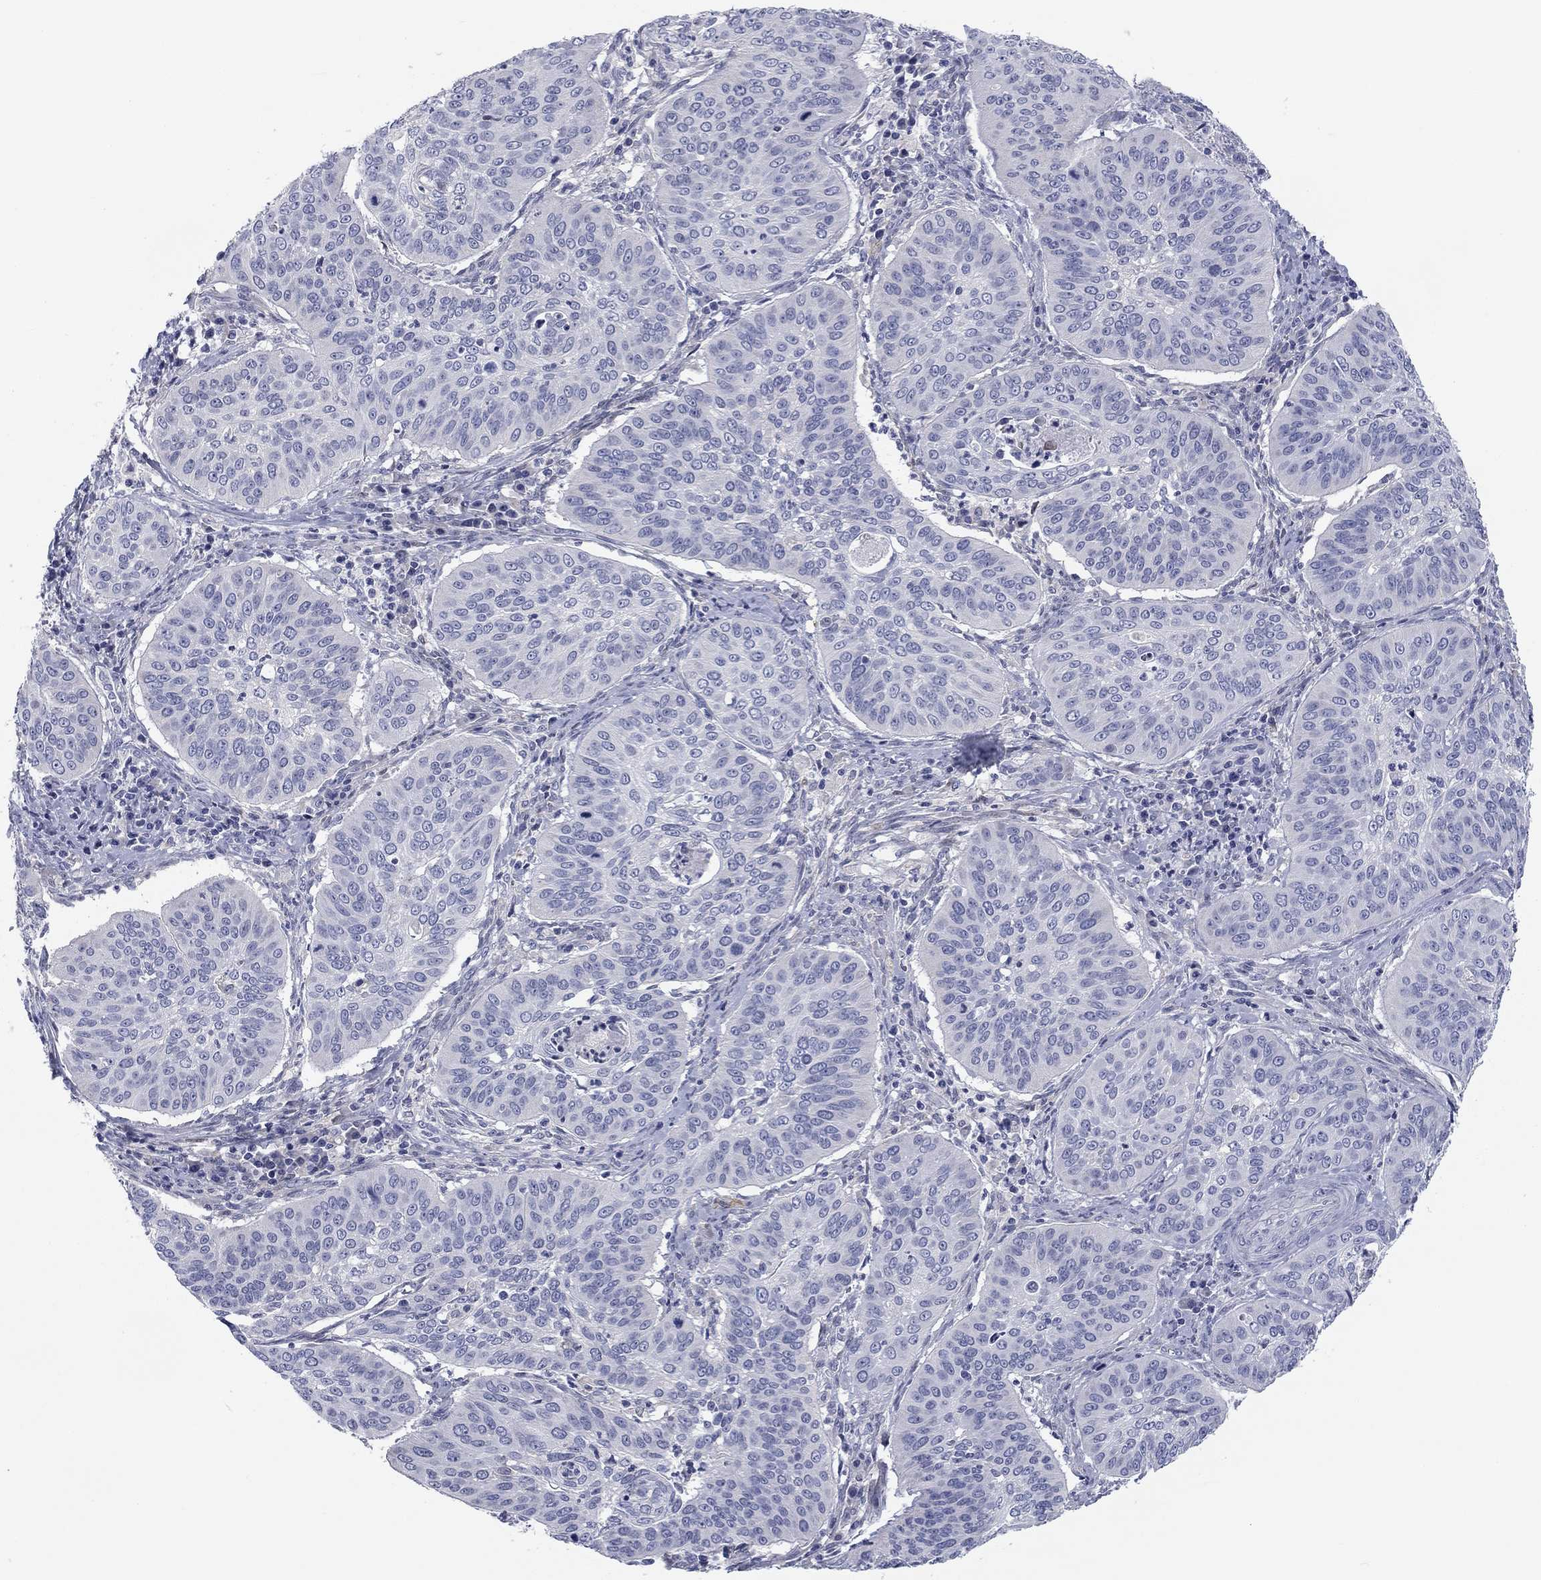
{"staining": {"intensity": "negative", "quantity": "none", "location": "none"}, "tissue": "cervical cancer", "cell_type": "Tumor cells", "image_type": "cancer", "snomed": [{"axis": "morphology", "description": "Normal tissue, NOS"}, {"axis": "morphology", "description": "Squamous cell carcinoma, NOS"}, {"axis": "topography", "description": "Cervix"}], "caption": "Cervical cancer was stained to show a protein in brown. There is no significant positivity in tumor cells. (DAB (3,3'-diaminobenzidine) immunohistochemistry (IHC), high magnification).", "gene": "CALB1", "patient": {"sex": "female", "age": 39}}